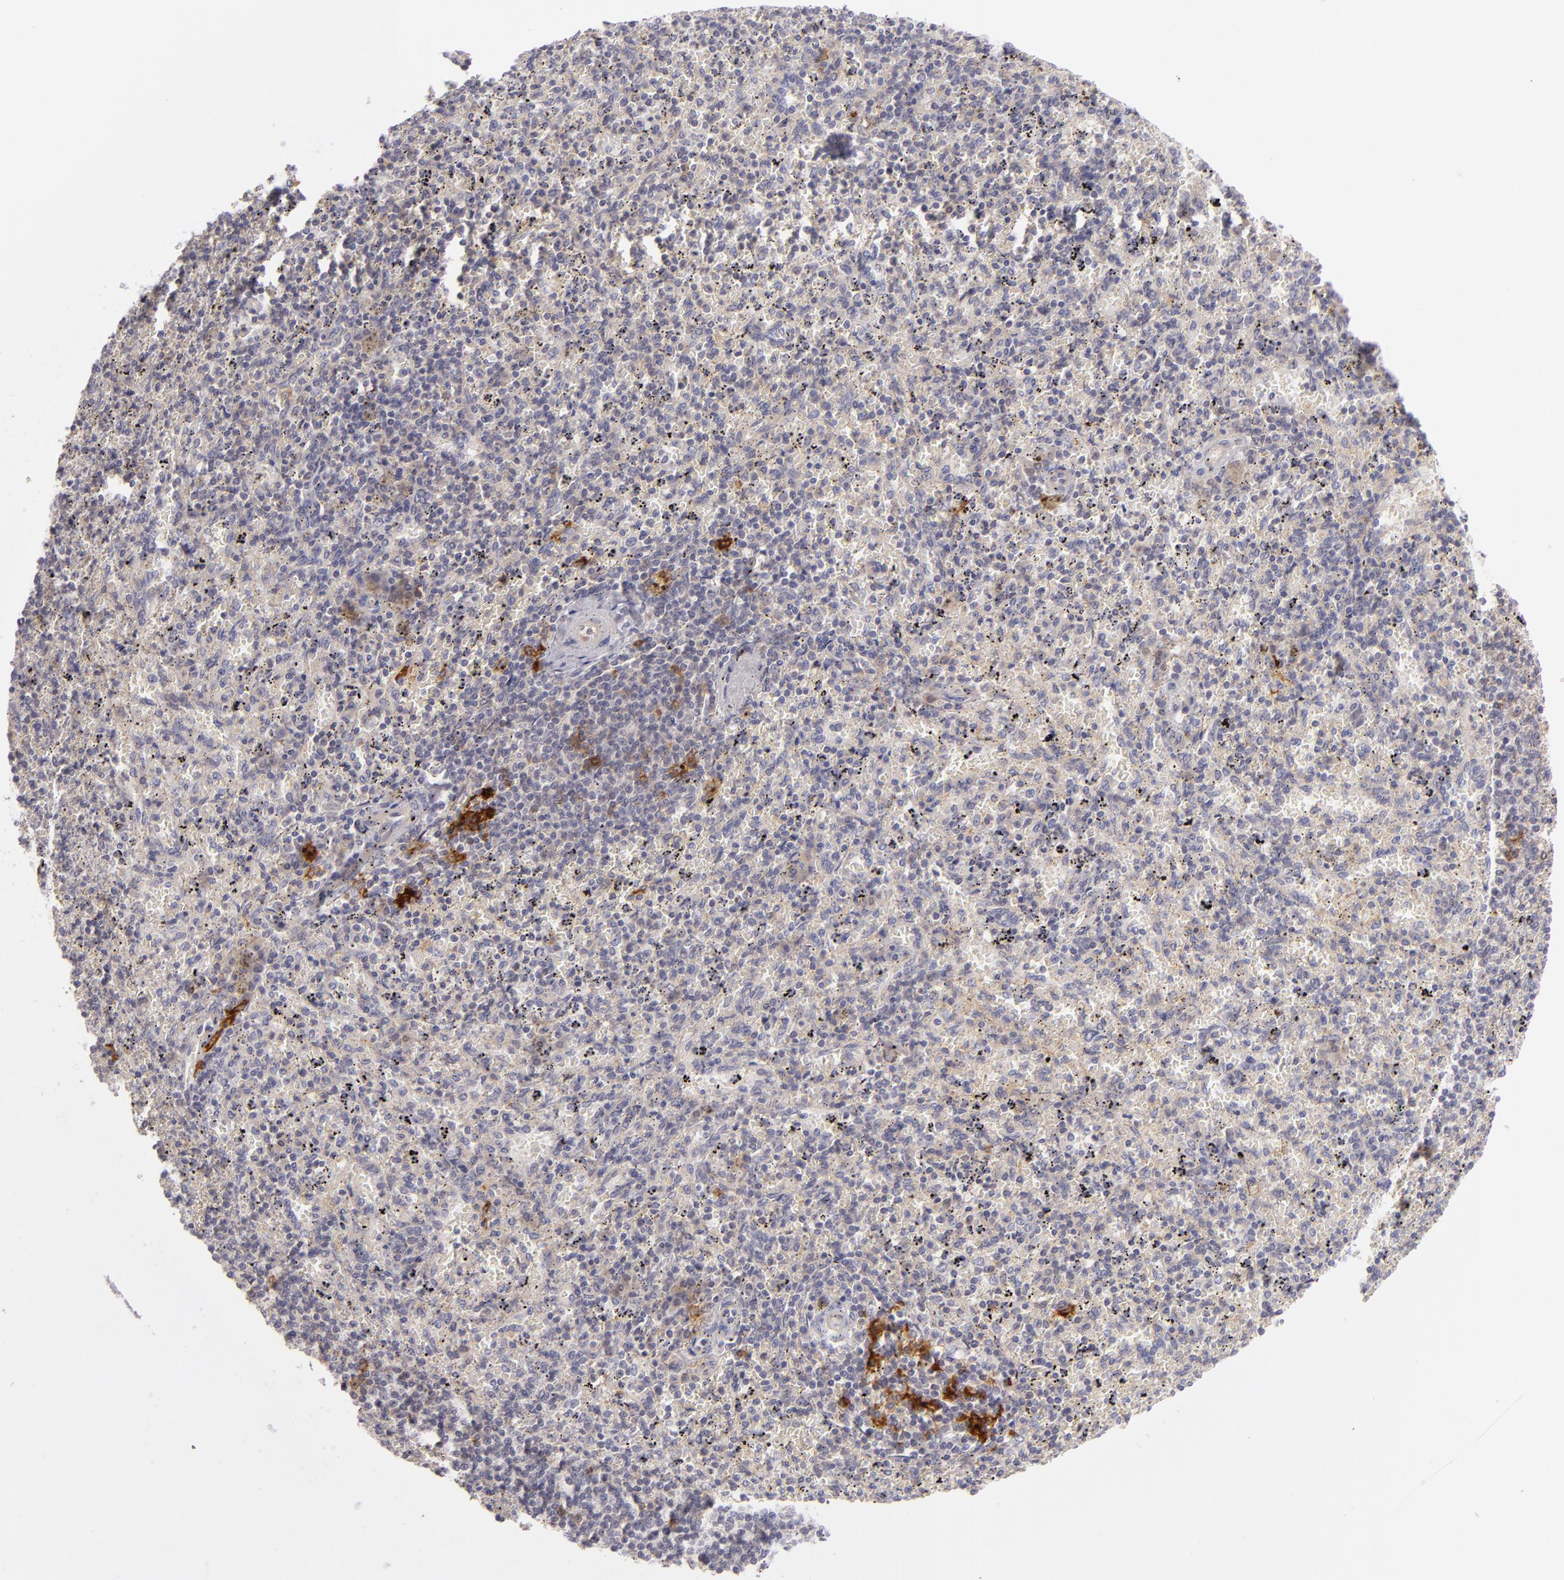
{"staining": {"intensity": "strong", "quantity": "<25%", "location": "cytoplasmic/membranous"}, "tissue": "spleen", "cell_type": "Cells in red pulp", "image_type": "normal", "snomed": [{"axis": "morphology", "description": "Normal tissue, NOS"}, {"axis": "topography", "description": "Spleen"}], "caption": "A medium amount of strong cytoplasmic/membranous positivity is seen in approximately <25% of cells in red pulp in normal spleen.", "gene": "CD83", "patient": {"sex": "female", "age": 43}}